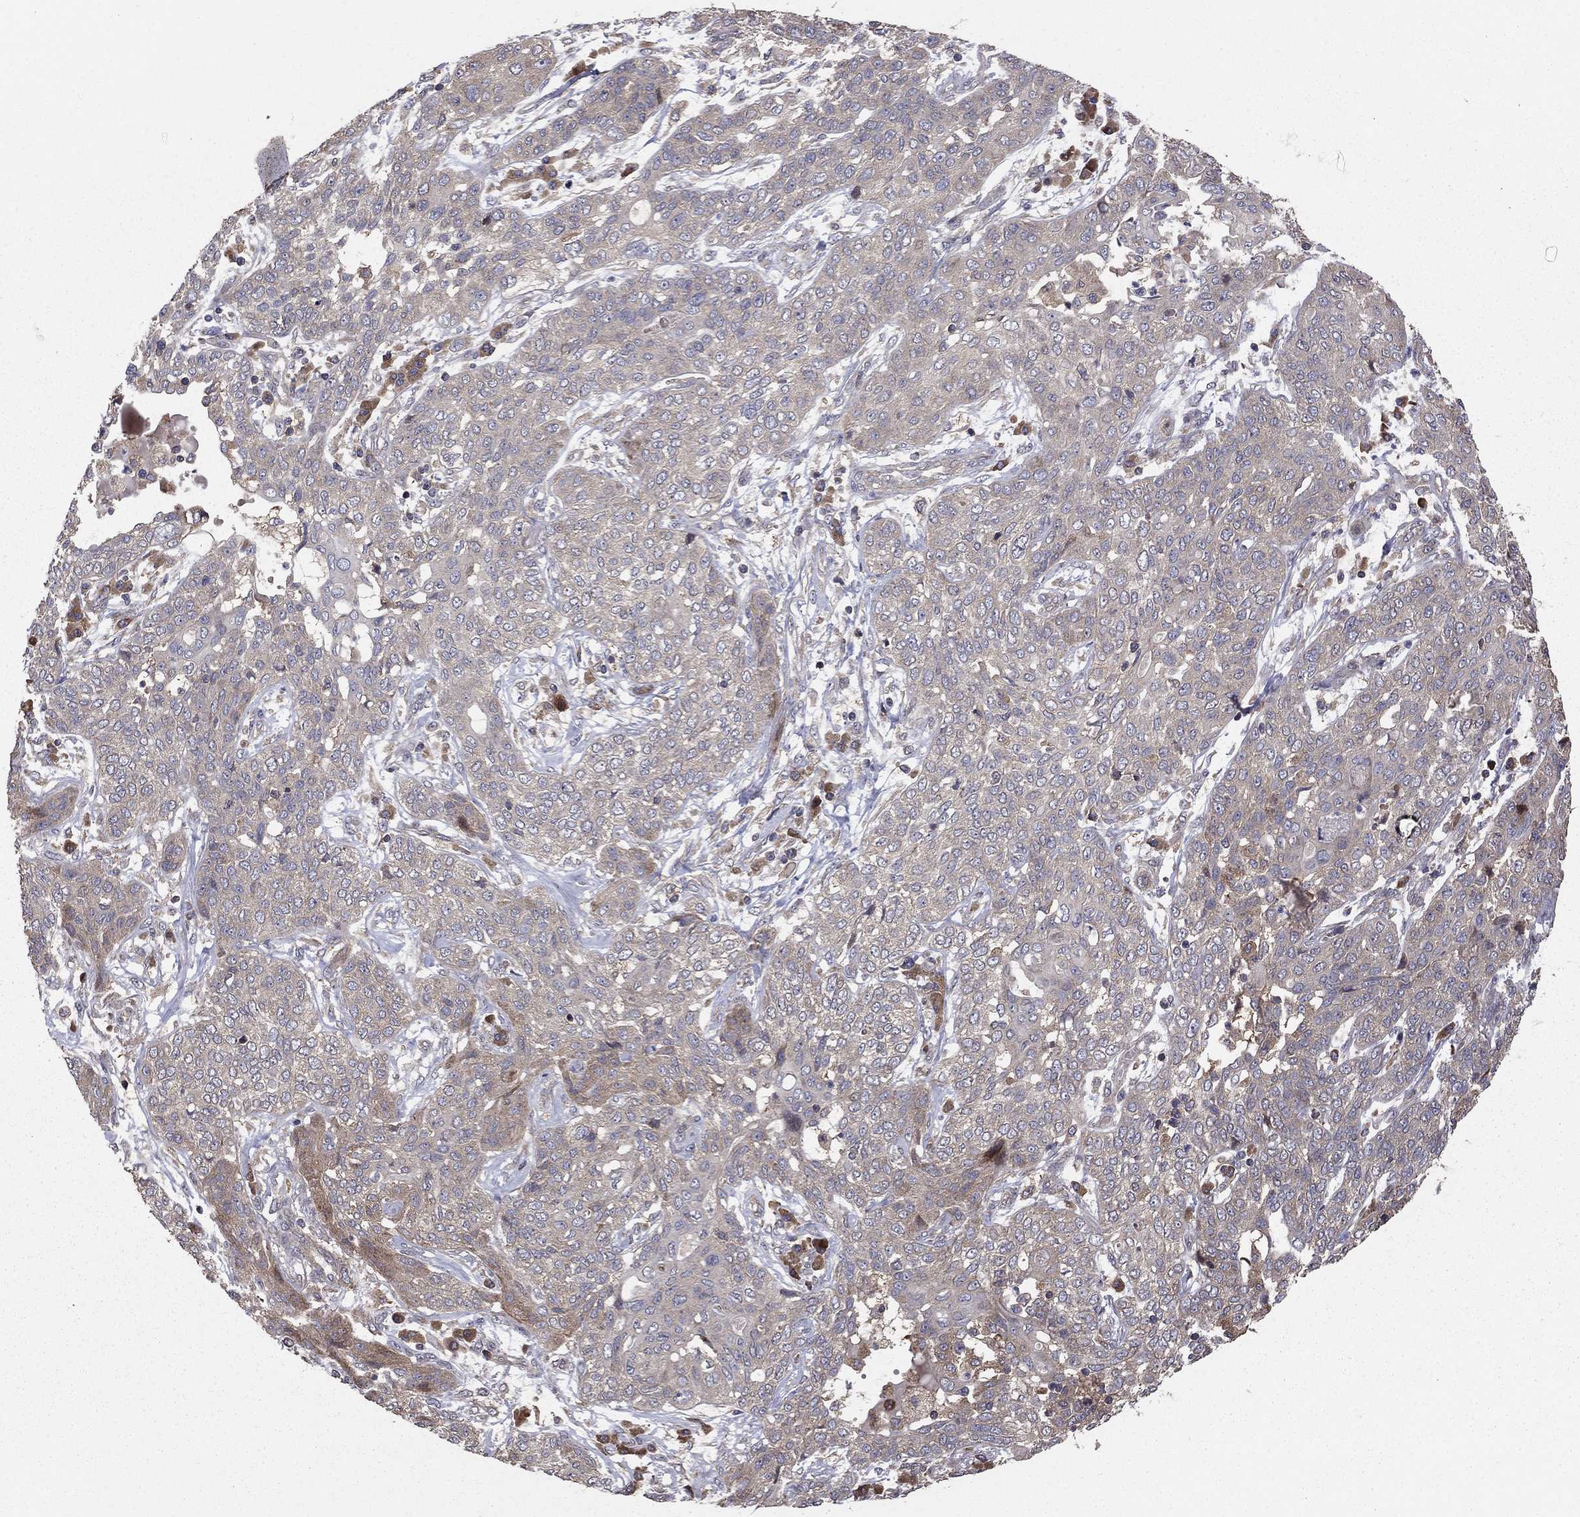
{"staining": {"intensity": "negative", "quantity": "none", "location": "none"}, "tissue": "lung cancer", "cell_type": "Tumor cells", "image_type": "cancer", "snomed": [{"axis": "morphology", "description": "Squamous cell carcinoma, NOS"}, {"axis": "topography", "description": "Lung"}], "caption": "Squamous cell carcinoma (lung) was stained to show a protein in brown. There is no significant expression in tumor cells.", "gene": "BABAM2", "patient": {"sex": "female", "age": 70}}